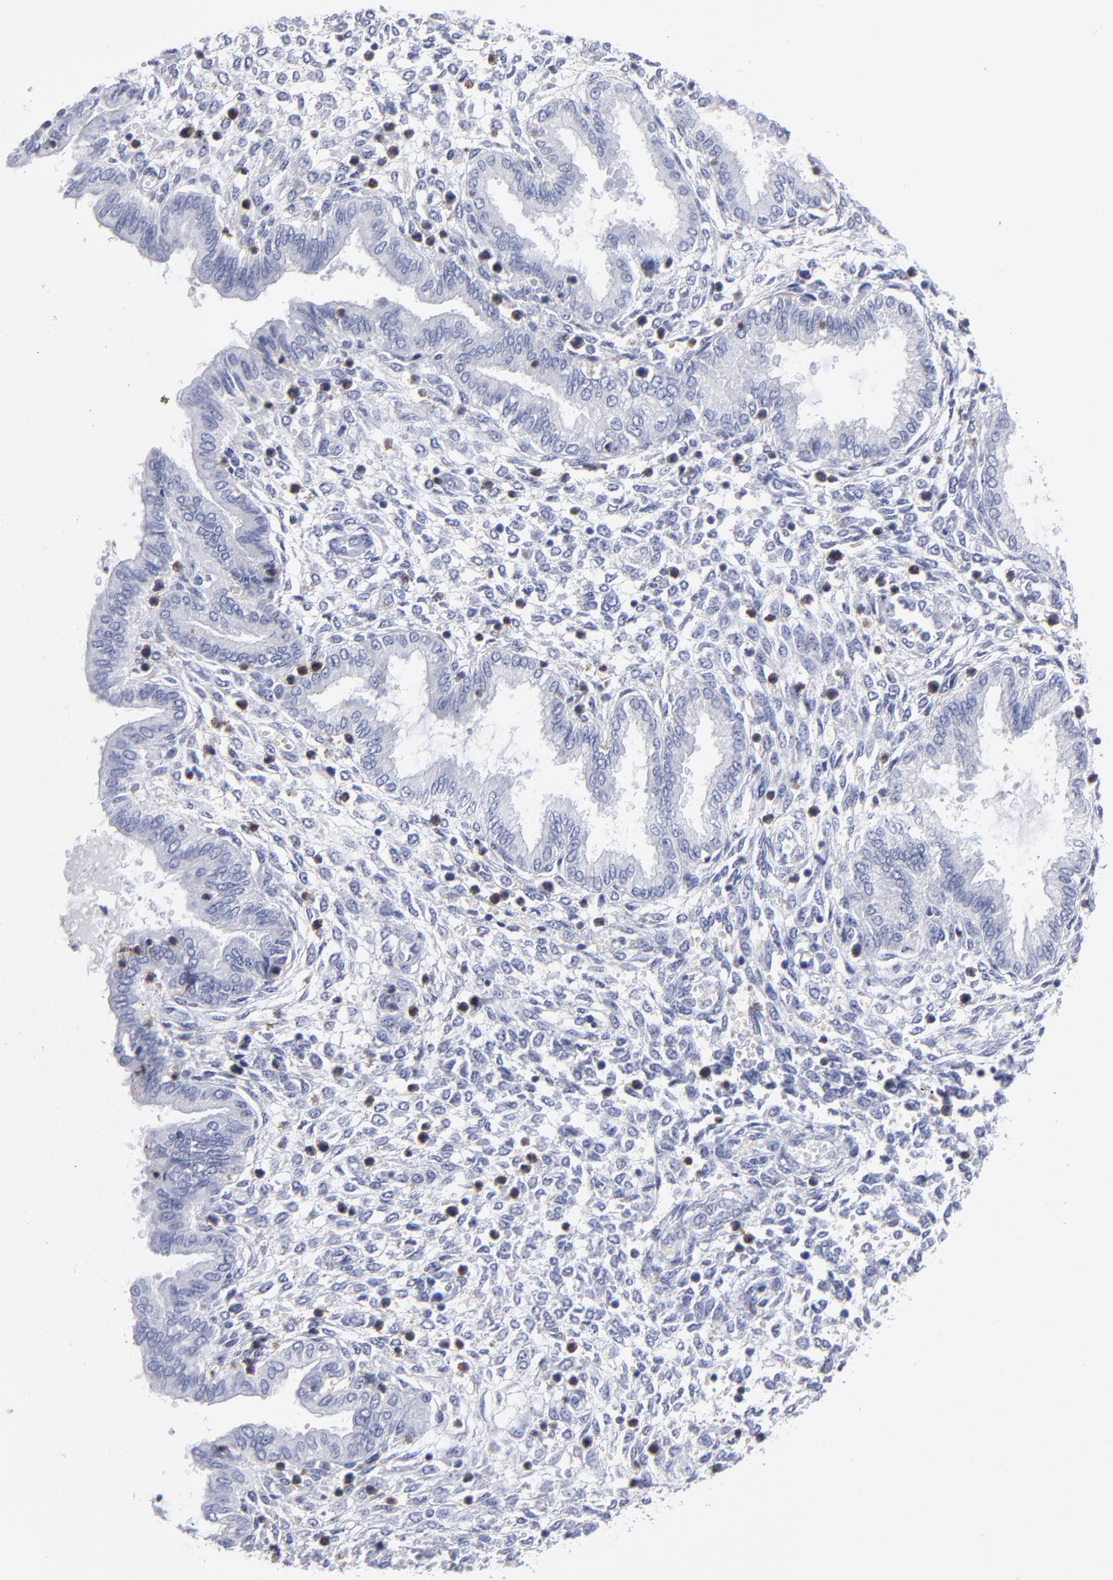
{"staining": {"intensity": "weak", "quantity": "<25%", "location": "cytoplasmic/membranous"}, "tissue": "endometrium", "cell_type": "Cells in endometrial stroma", "image_type": "normal", "snomed": [{"axis": "morphology", "description": "Normal tissue, NOS"}, {"axis": "topography", "description": "Endometrium"}], "caption": "This is an immunohistochemistry (IHC) photomicrograph of unremarkable endometrium. There is no staining in cells in endometrial stroma.", "gene": "LAT2", "patient": {"sex": "female", "age": 33}}